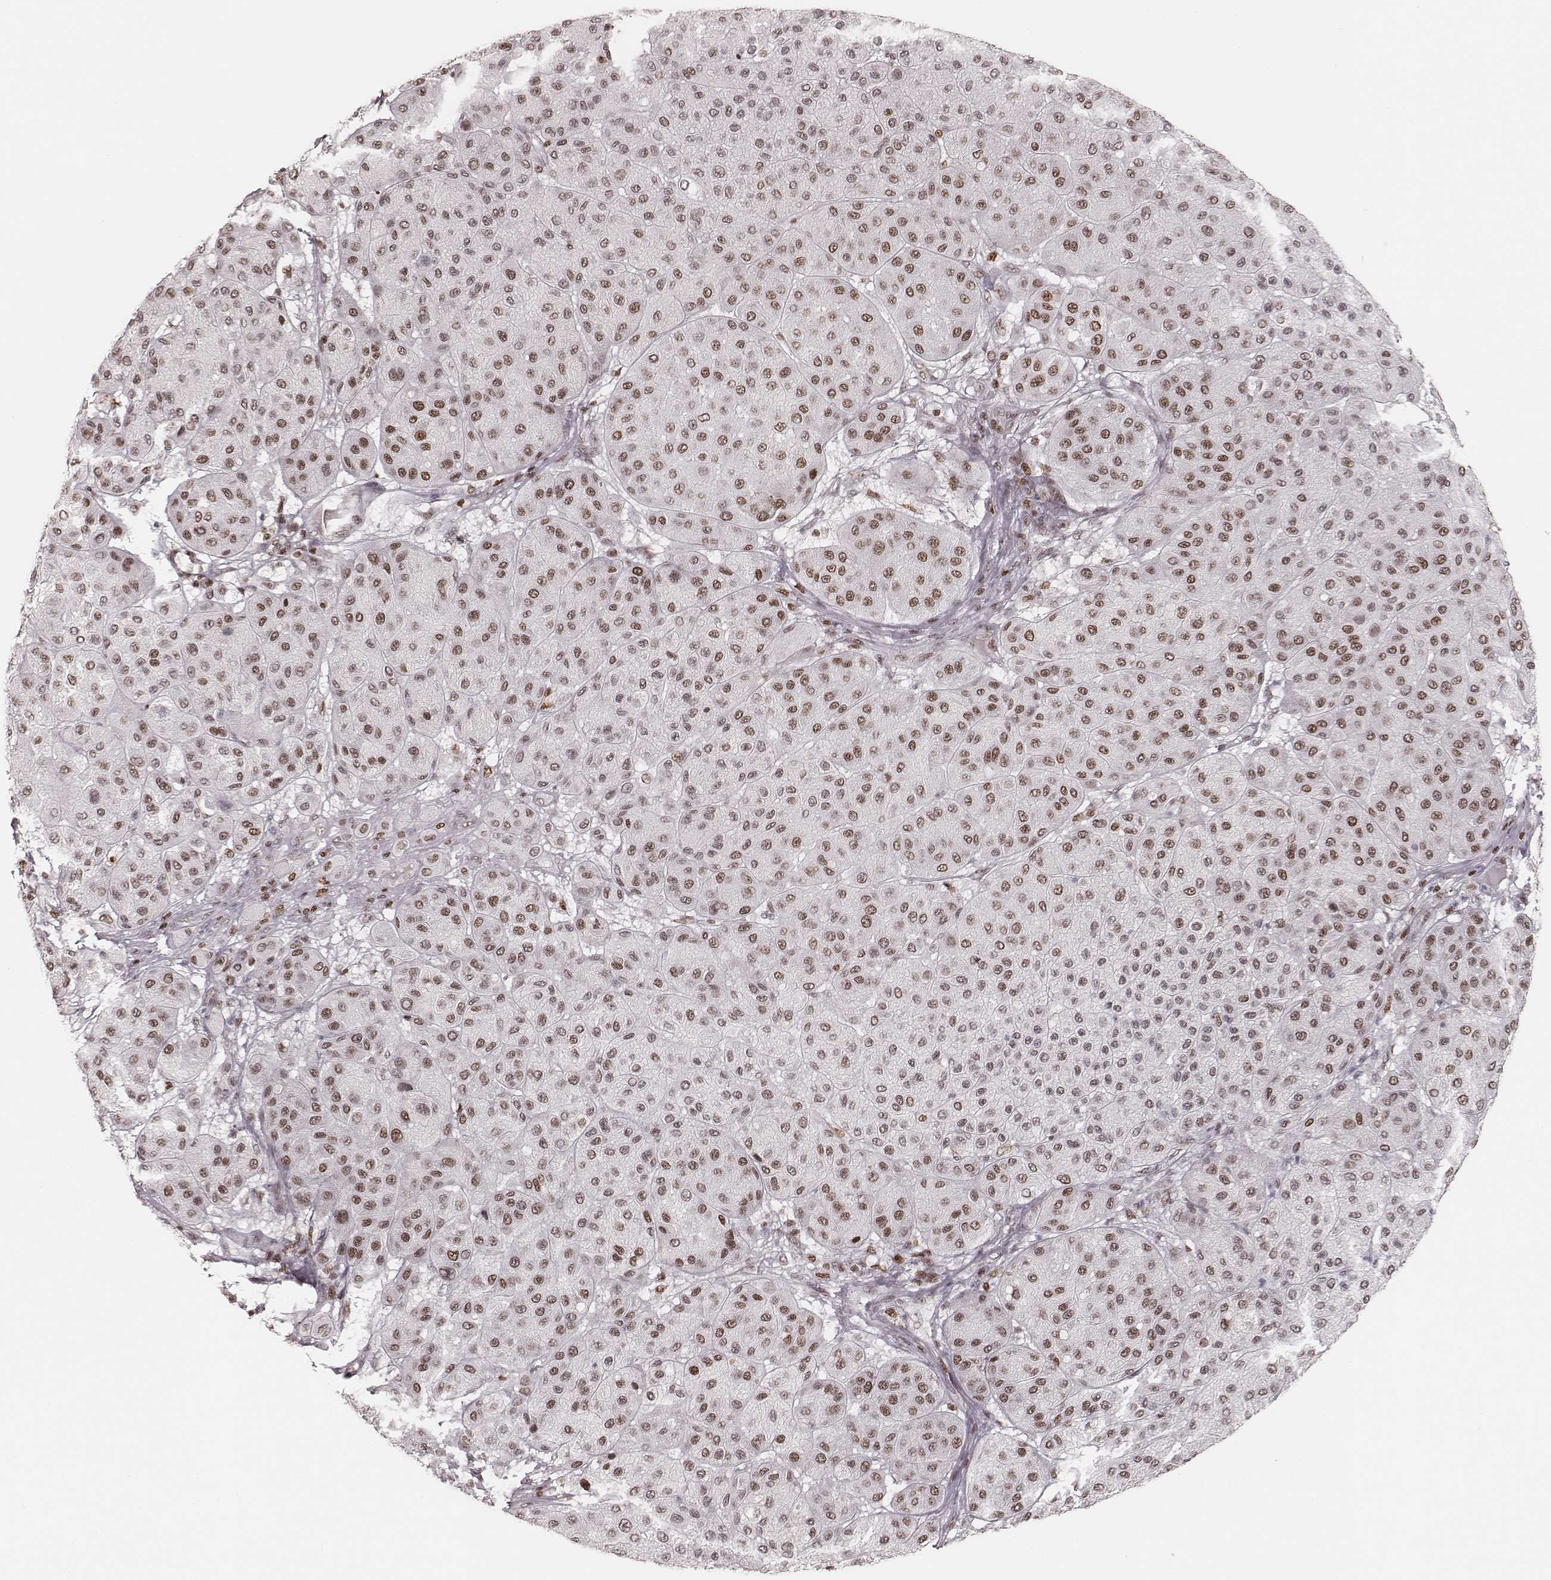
{"staining": {"intensity": "moderate", "quantity": ">75%", "location": "nuclear"}, "tissue": "melanoma", "cell_type": "Tumor cells", "image_type": "cancer", "snomed": [{"axis": "morphology", "description": "Malignant melanoma, Metastatic site"}, {"axis": "topography", "description": "Smooth muscle"}], "caption": "Immunohistochemistry (IHC) staining of melanoma, which exhibits medium levels of moderate nuclear positivity in about >75% of tumor cells indicating moderate nuclear protein positivity. The staining was performed using DAB (3,3'-diaminobenzidine) (brown) for protein detection and nuclei were counterstained in hematoxylin (blue).", "gene": "PARP1", "patient": {"sex": "male", "age": 41}}